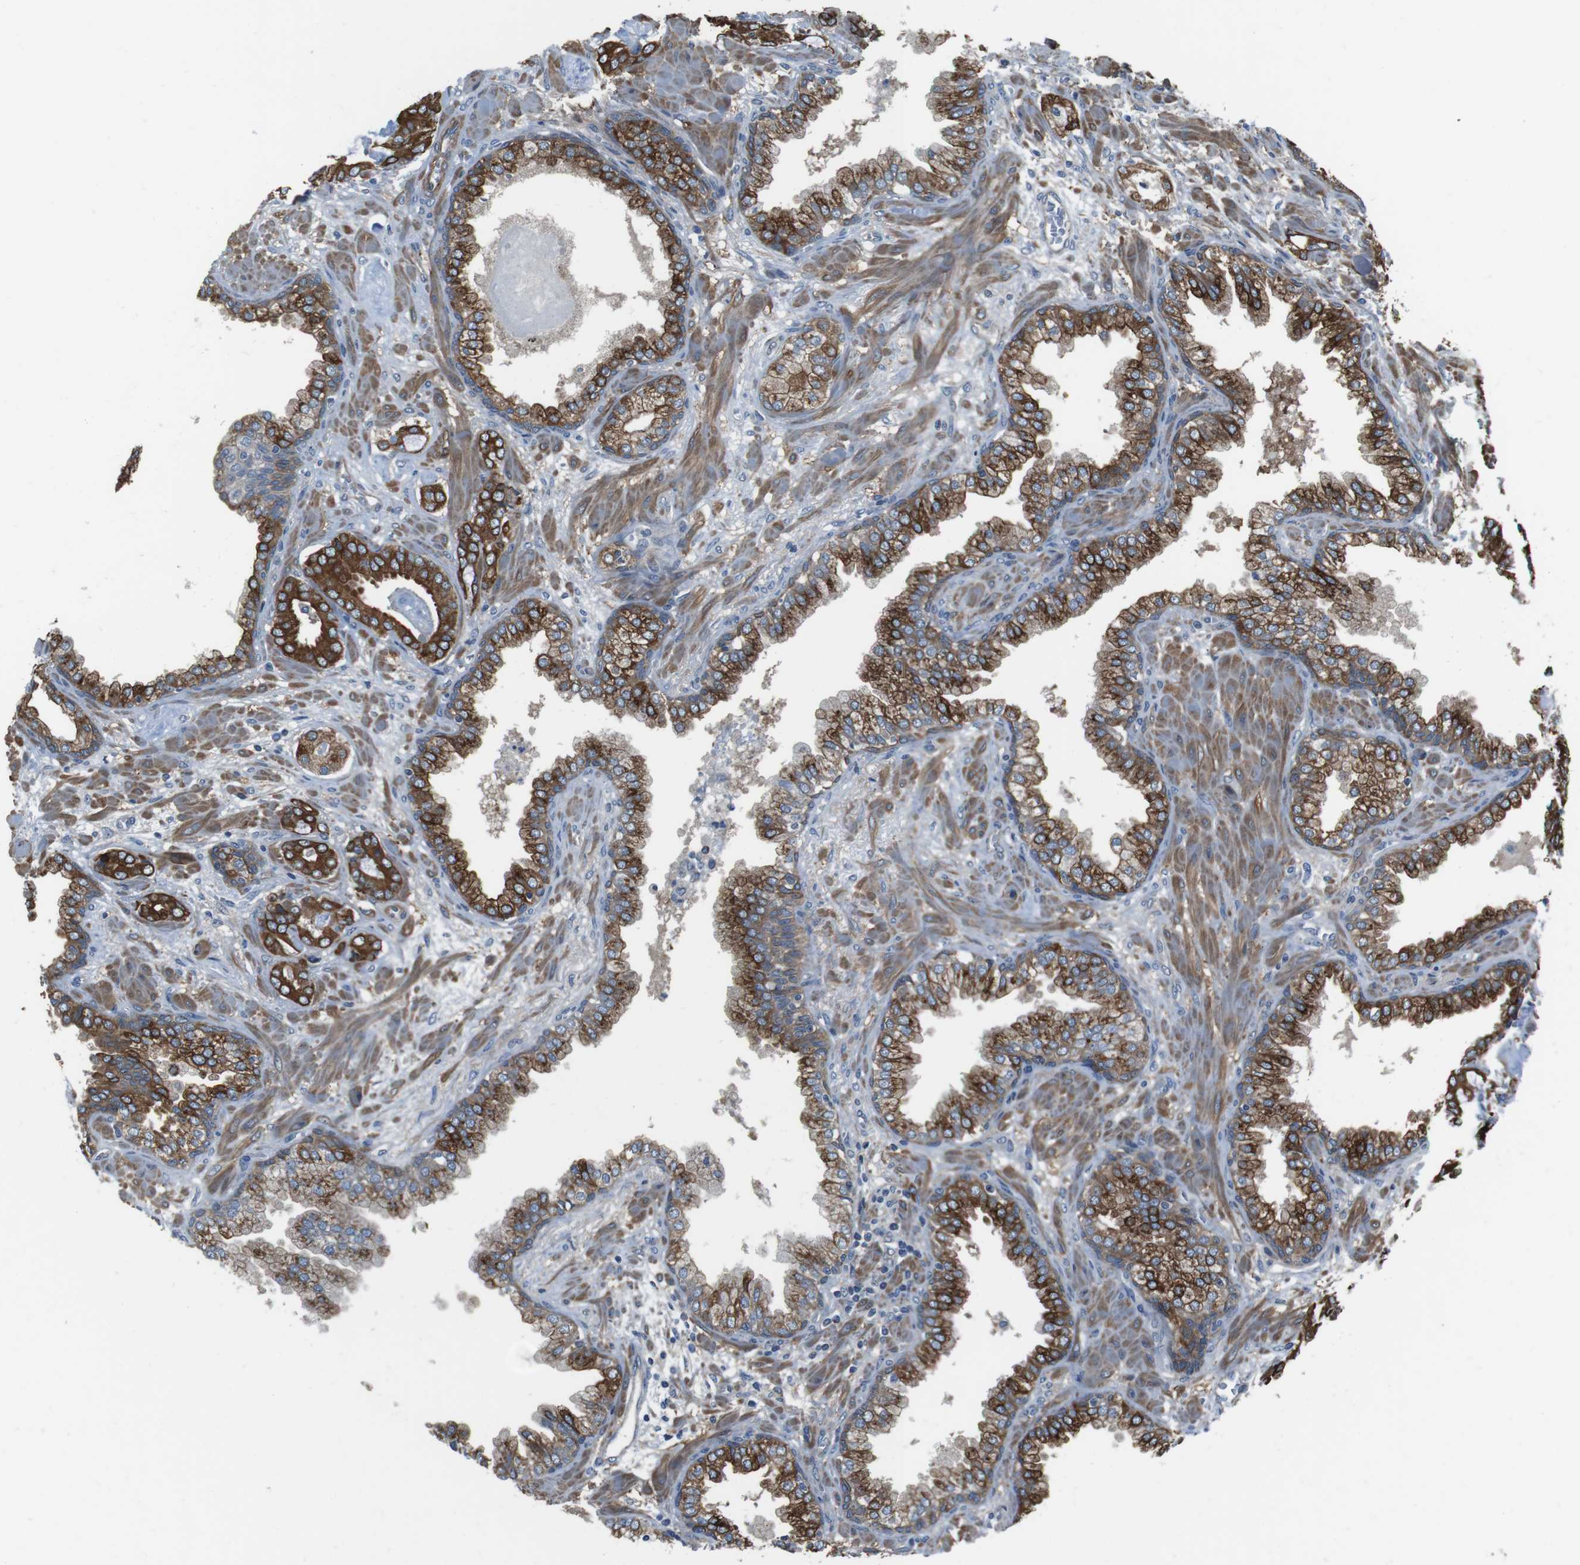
{"staining": {"intensity": "strong", "quantity": "25%-75%", "location": "cytoplasmic/membranous"}, "tissue": "prostate cancer", "cell_type": "Tumor cells", "image_type": "cancer", "snomed": [{"axis": "morphology", "description": "Adenocarcinoma, Low grade"}, {"axis": "topography", "description": "Prostate"}], "caption": "There is high levels of strong cytoplasmic/membranous positivity in tumor cells of prostate low-grade adenocarcinoma, as demonstrated by immunohistochemical staining (brown color).", "gene": "FAM174B", "patient": {"sex": "male", "age": 53}}